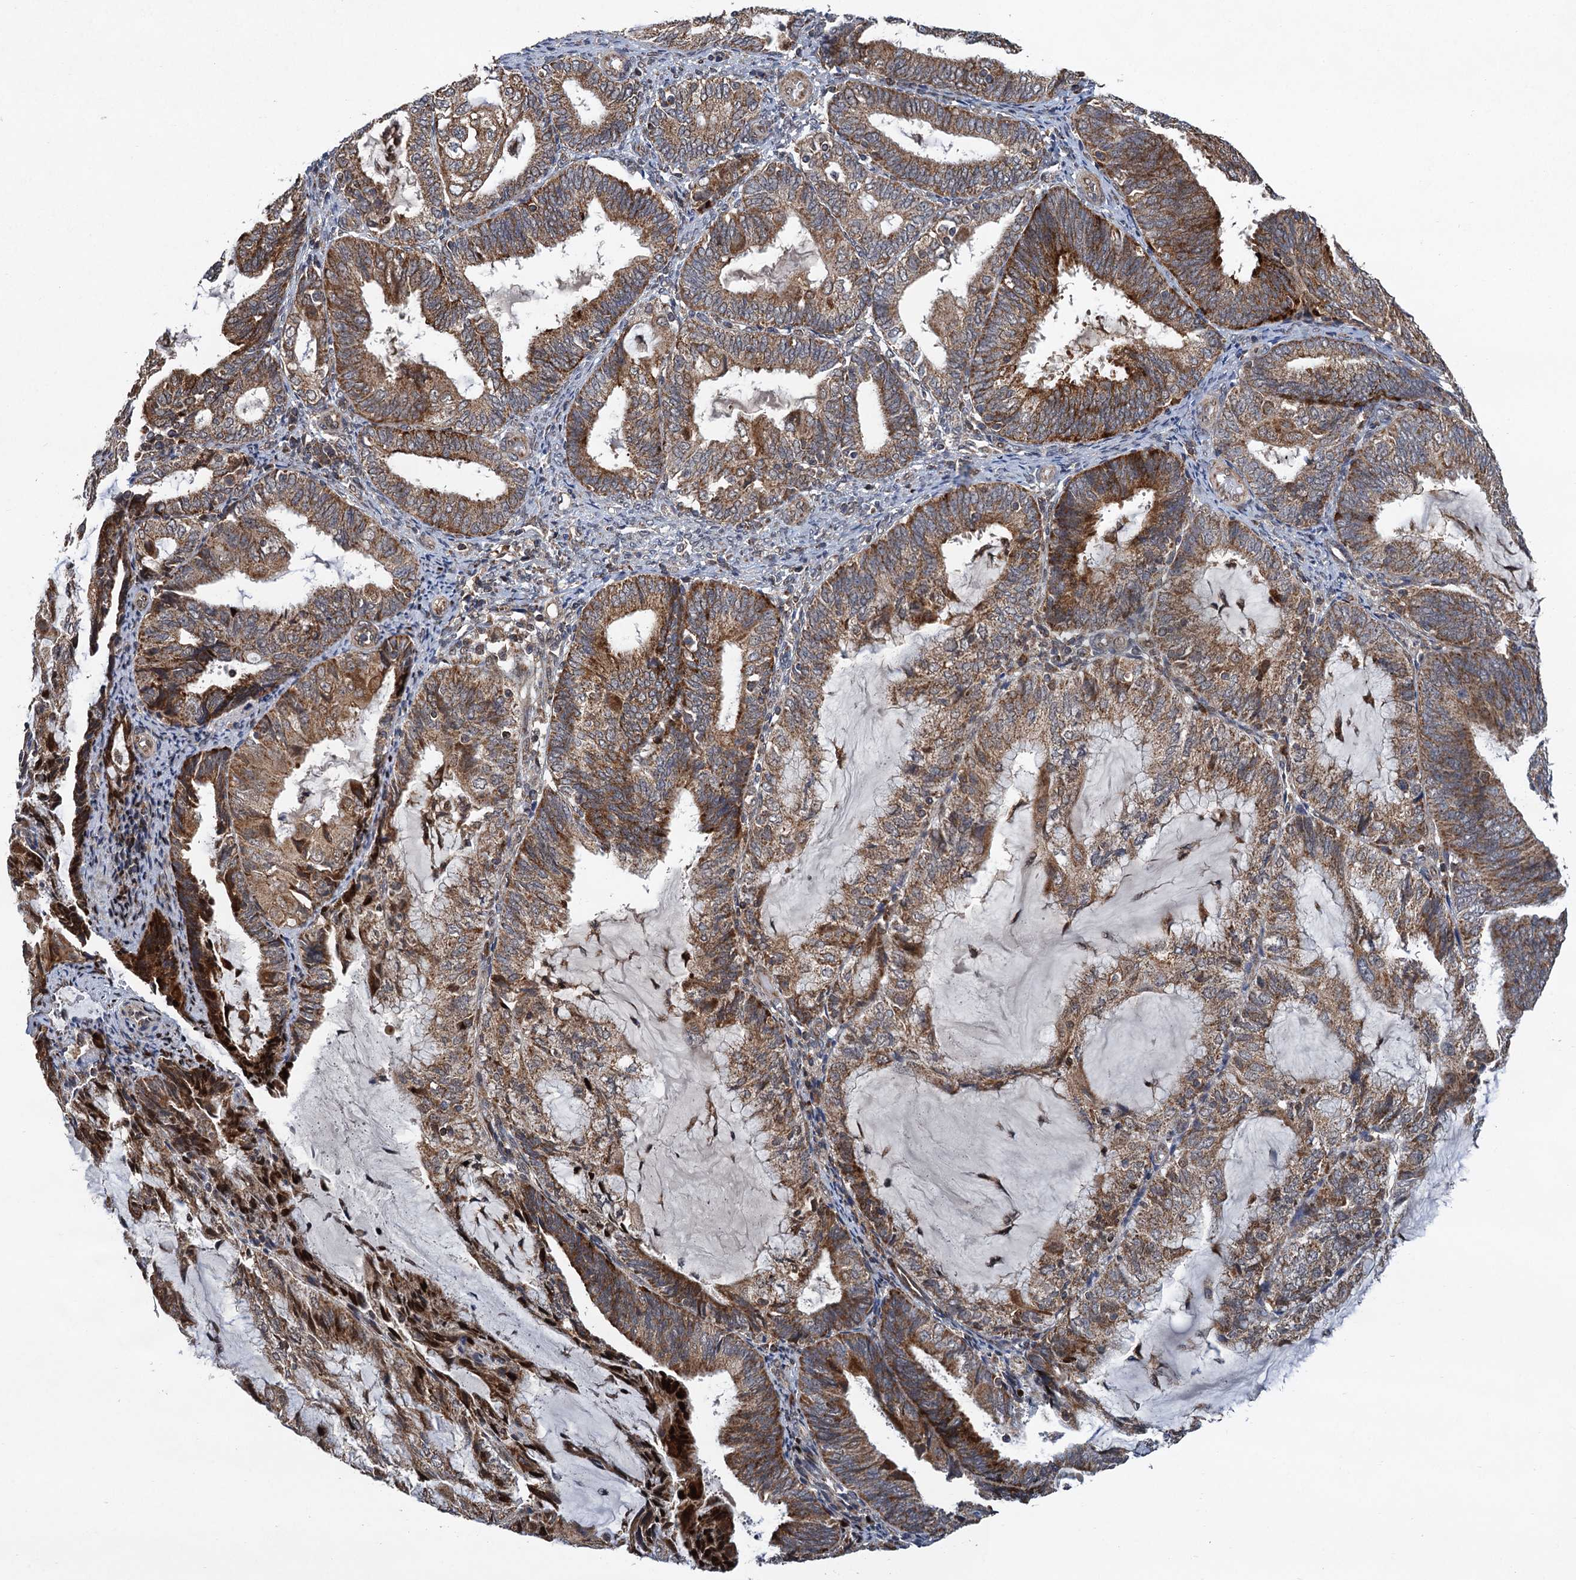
{"staining": {"intensity": "moderate", "quantity": ">75%", "location": "cytoplasmic/membranous,nuclear"}, "tissue": "endometrial cancer", "cell_type": "Tumor cells", "image_type": "cancer", "snomed": [{"axis": "morphology", "description": "Adenocarcinoma, NOS"}, {"axis": "topography", "description": "Endometrium"}], "caption": "Endometrial cancer (adenocarcinoma) was stained to show a protein in brown. There is medium levels of moderate cytoplasmic/membranous and nuclear staining in about >75% of tumor cells. Using DAB (brown) and hematoxylin (blue) stains, captured at high magnification using brightfield microscopy.", "gene": "CMPK2", "patient": {"sex": "female", "age": 81}}